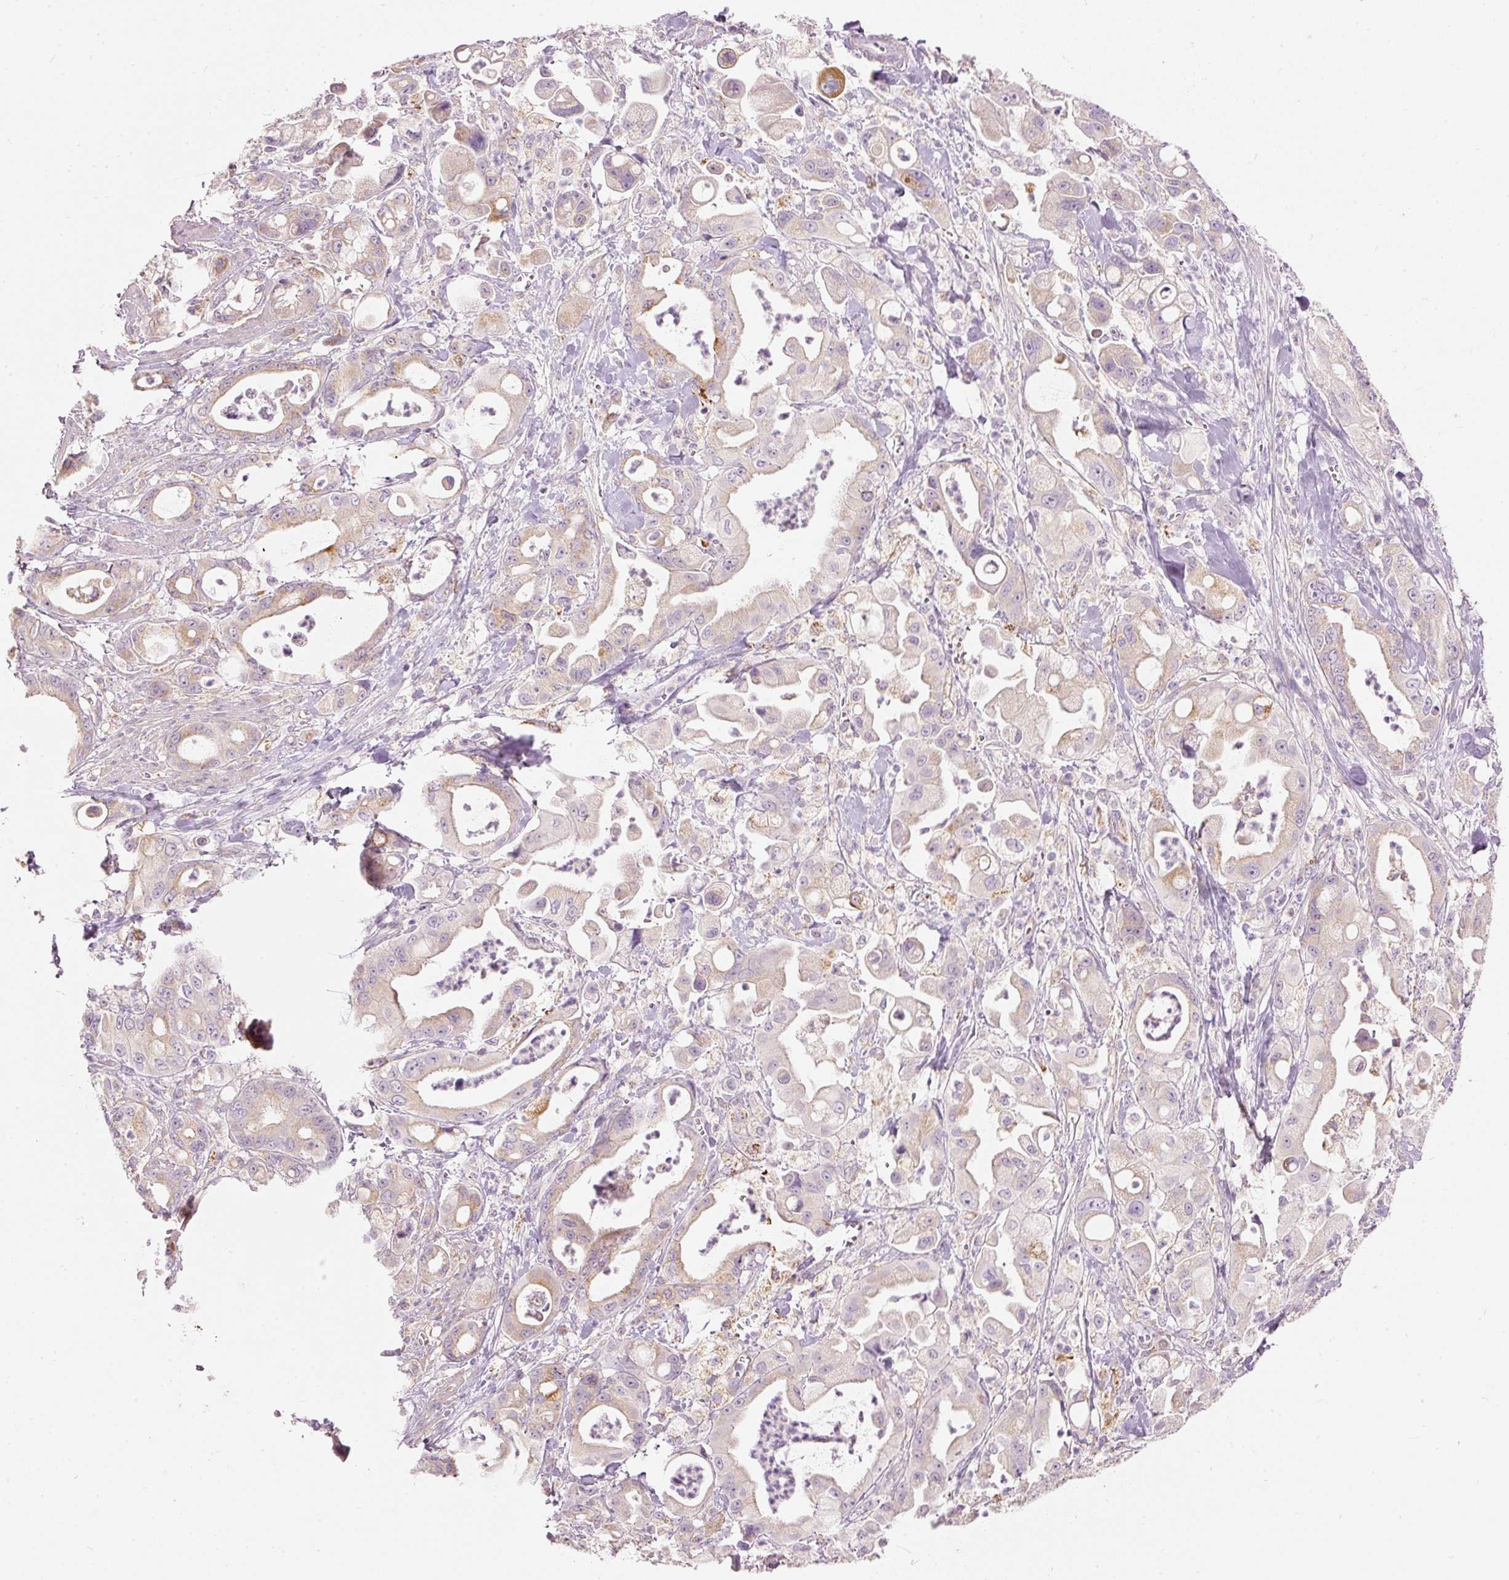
{"staining": {"intensity": "moderate", "quantity": "<25%", "location": "cytoplasmic/membranous"}, "tissue": "pancreatic cancer", "cell_type": "Tumor cells", "image_type": "cancer", "snomed": [{"axis": "morphology", "description": "Adenocarcinoma, NOS"}, {"axis": "topography", "description": "Pancreas"}], "caption": "This image reveals immunohistochemistry staining of adenocarcinoma (pancreatic), with low moderate cytoplasmic/membranous positivity in about <25% of tumor cells.", "gene": "MTHFD2", "patient": {"sex": "male", "age": 68}}